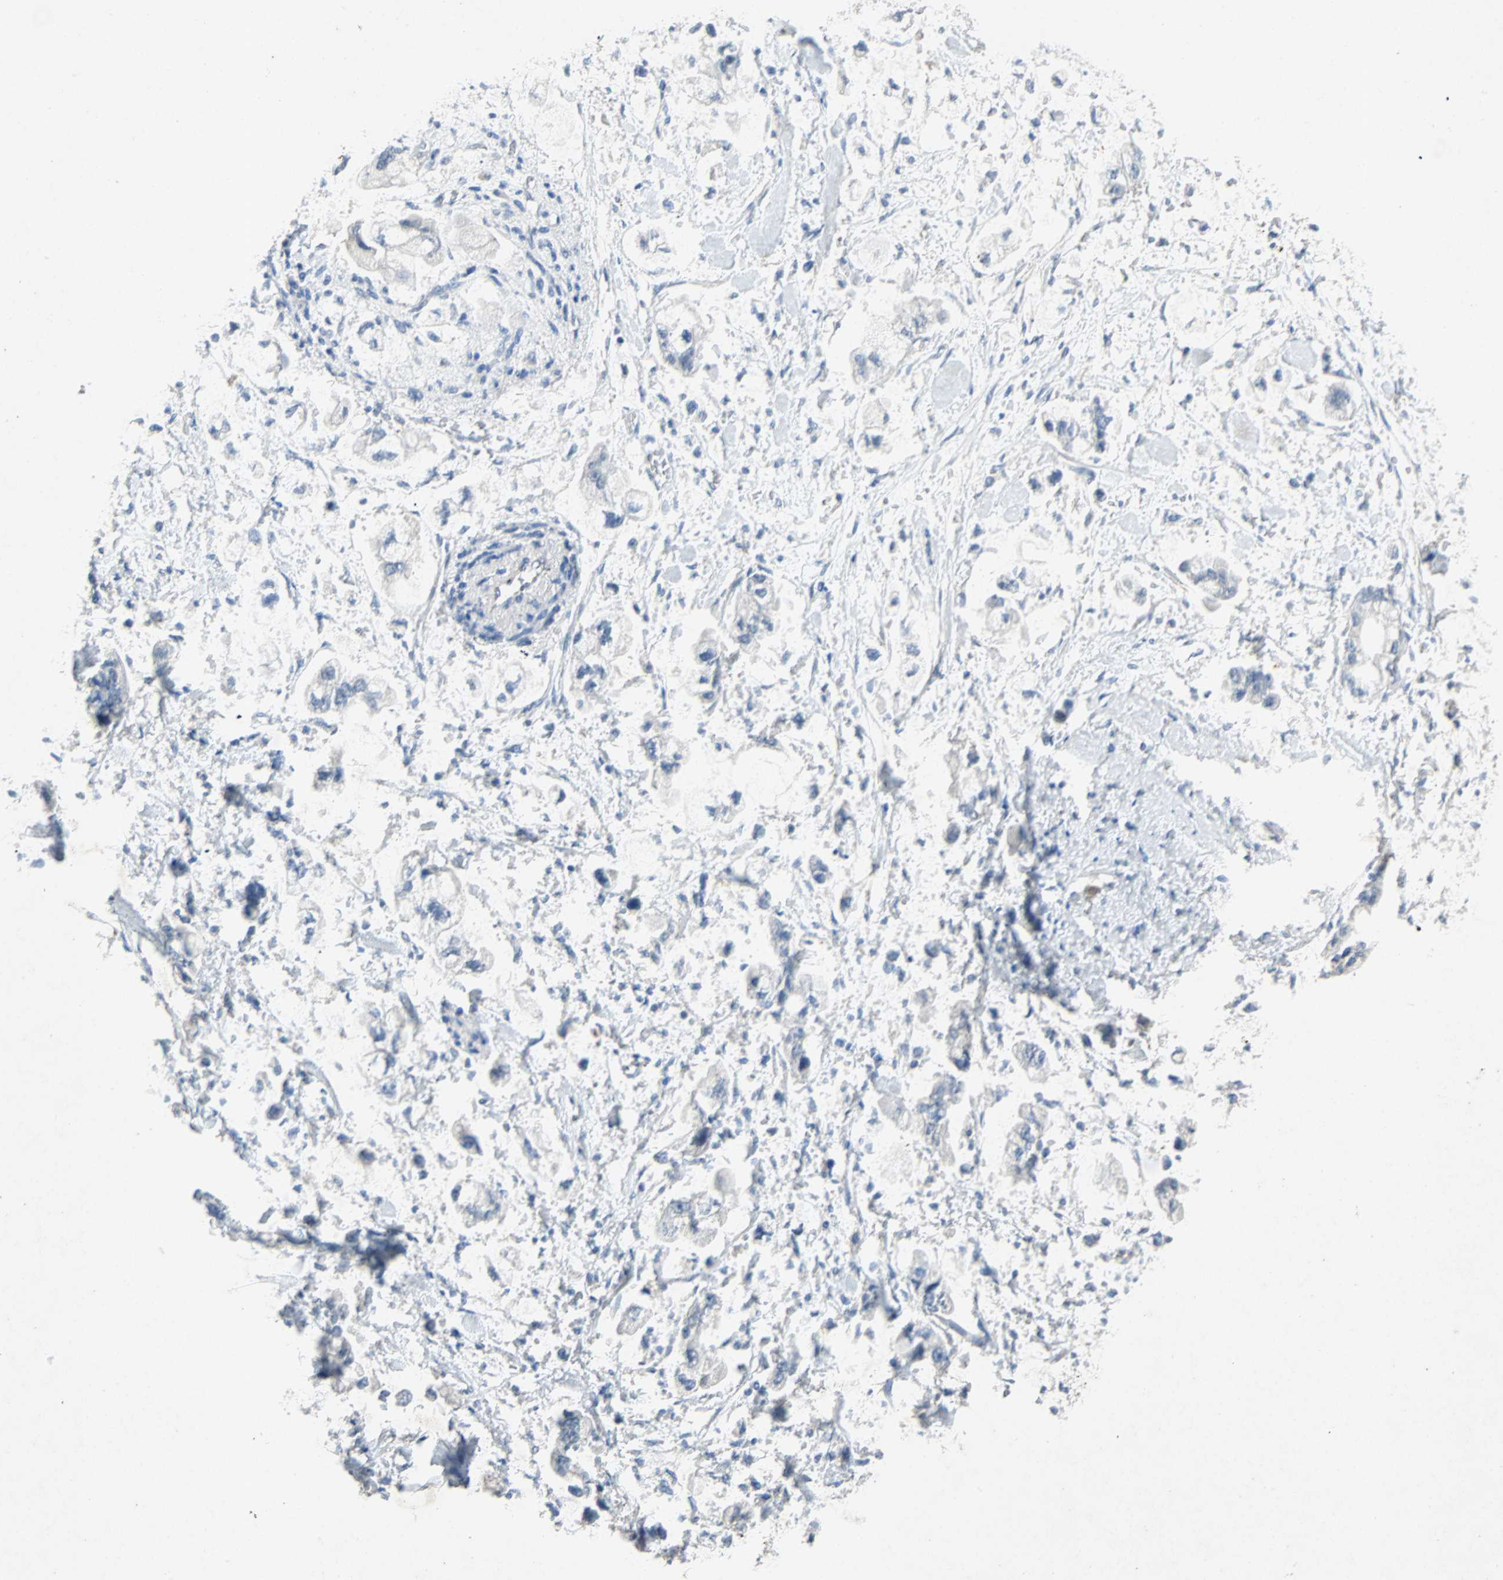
{"staining": {"intensity": "negative", "quantity": "none", "location": "none"}, "tissue": "stomach cancer", "cell_type": "Tumor cells", "image_type": "cancer", "snomed": [{"axis": "morphology", "description": "Adenocarcinoma, NOS"}, {"axis": "topography", "description": "Stomach"}], "caption": "Immunohistochemical staining of stomach cancer (adenocarcinoma) reveals no significant staining in tumor cells.", "gene": "PCDHB2", "patient": {"sex": "male", "age": 62}}